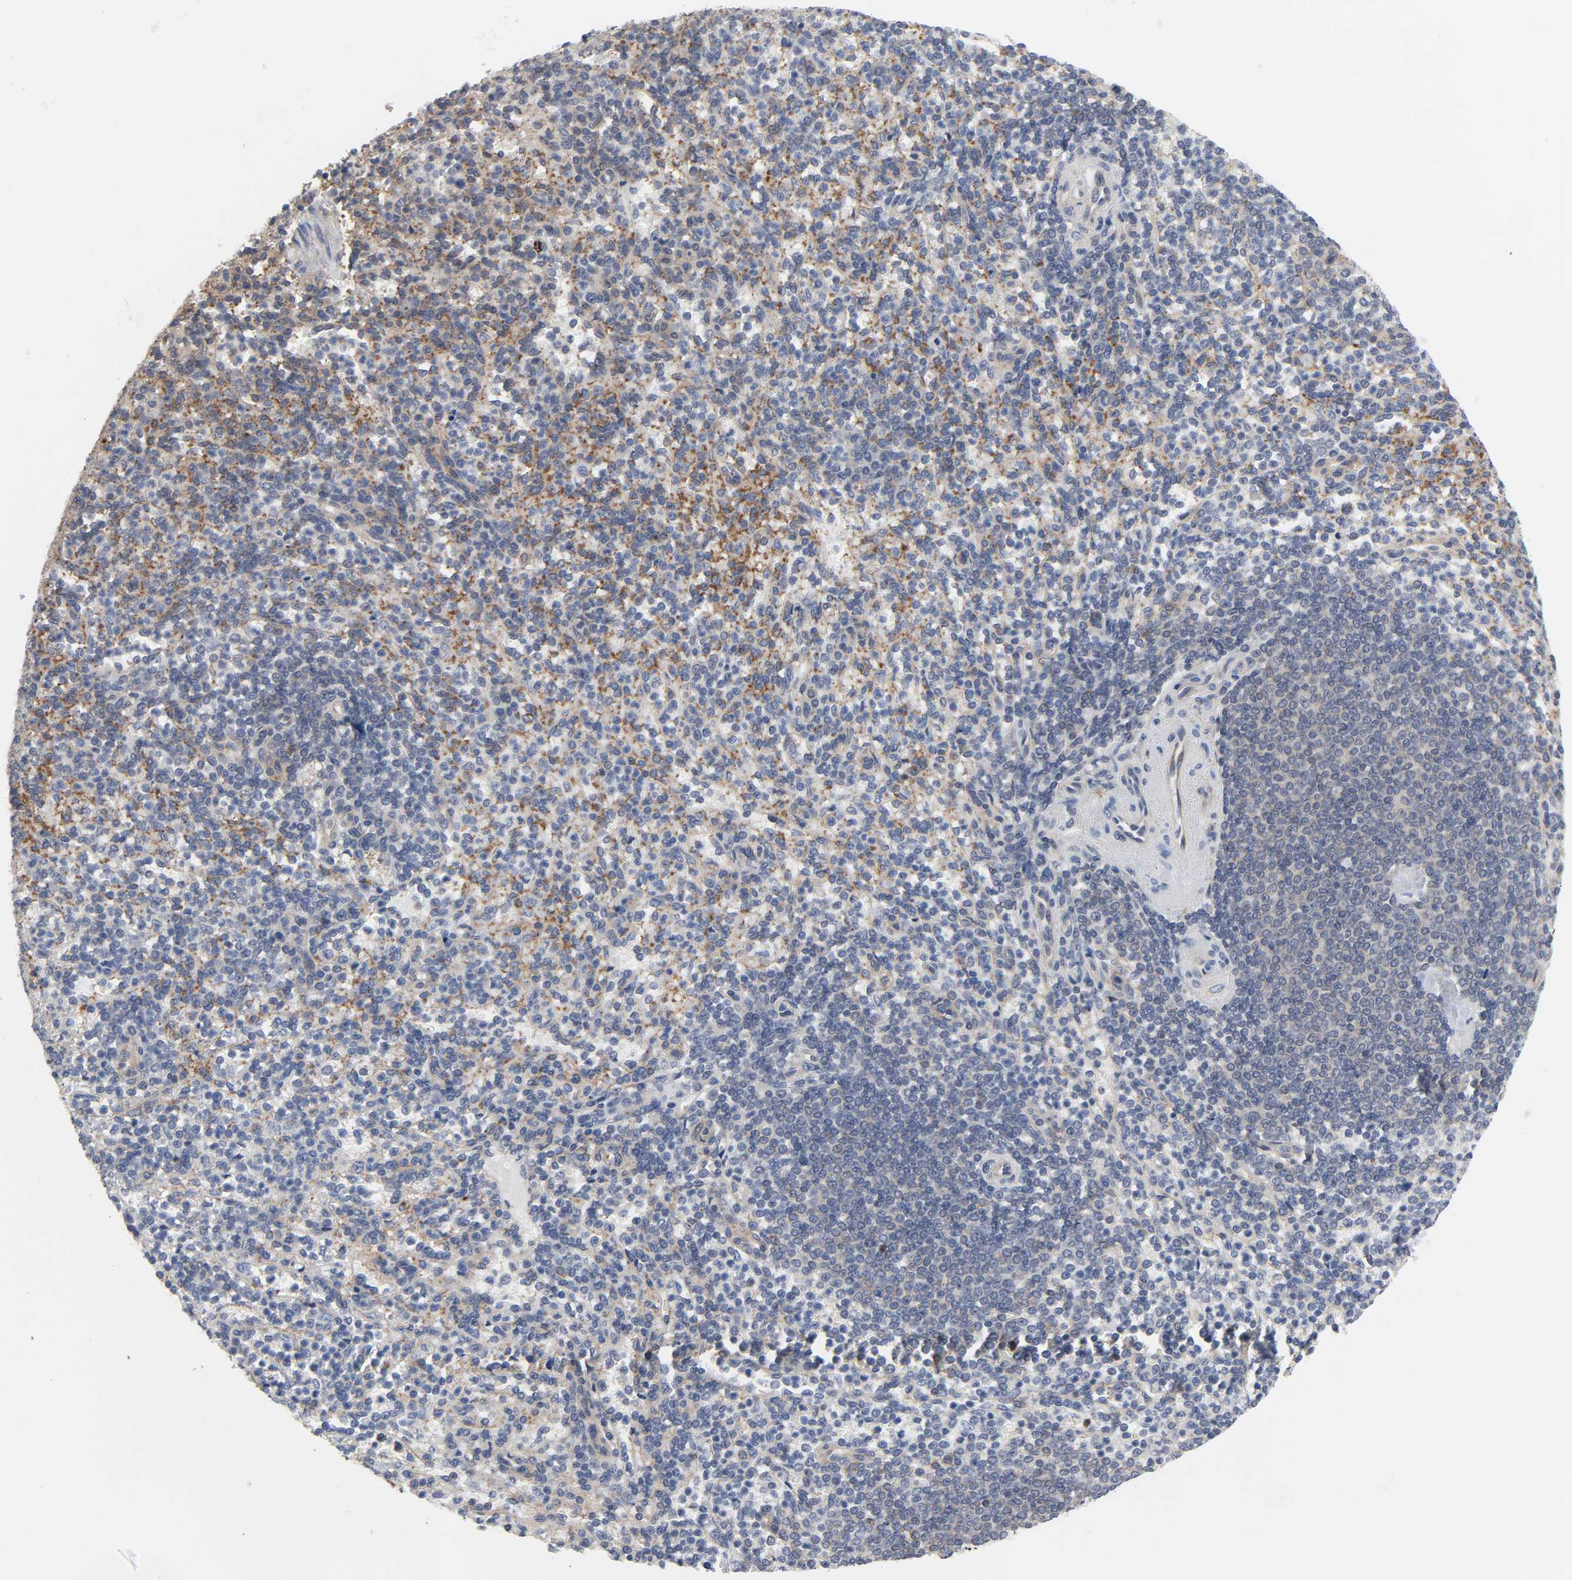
{"staining": {"intensity": "weak", "quantity": "25%-75%", "location": "cytoplasmic/membranous"}, "tissue": "spleen", "cell_type": "Cells in red pulp", "image_type": "normal", "snomed": [{"axis": "morphology", "description": "Normal tissue, NOS"}, {"axis": "topography", "description": "Spleen"}], "caption": "A low amount of weak cytoplasmic/membranous expression is seen in approximately 25%-75% of cells in red pulp in normal spleen.", "gene": "DDX10", "patient": {"sex": "female", "age": 74}}